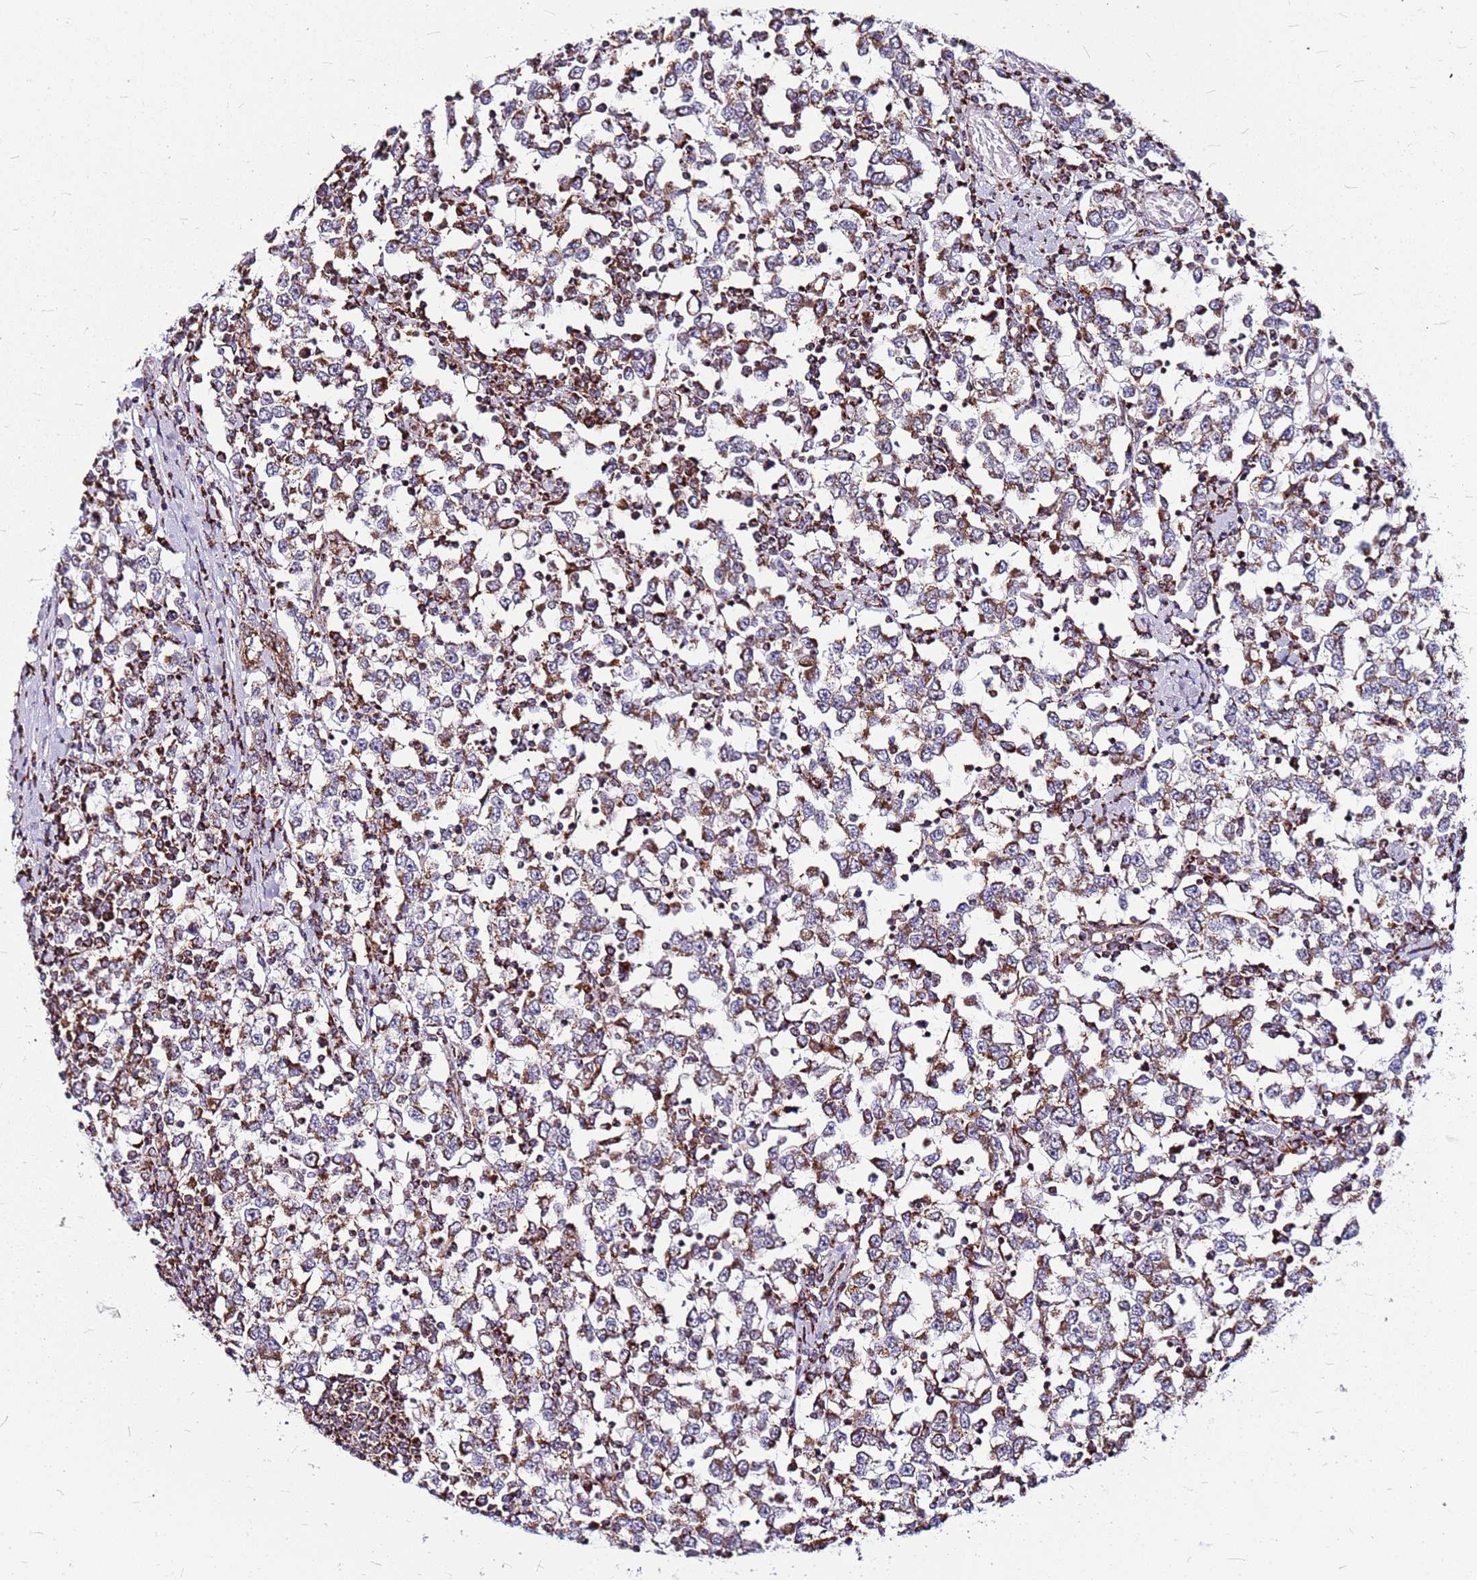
{"staining": {"intensity": "moderate", "quantity": ">75%", "location": "cytoplasmic/membranous"}, "tissue": "testis cancer", "cell_type": "Tumor cells", "image_type": "cancer", "snomed": [{"axis": "morphology", "description": "Seminoma, NOS"}, {"axis": "topography", "description": "Testis"}], "caption": "Immunohistochemical staining of human testis cancer exhibits moderate cytoplasmic/membranous protein positivity in approximately >75% of tumor cells. The protein of interest is stained brown, and the nuclei are stained in blue (DAB IHC with brightfield microscopy, high magnification).", "gene": "OR51T1", "patient": {"sex": "male", "age": 65}}